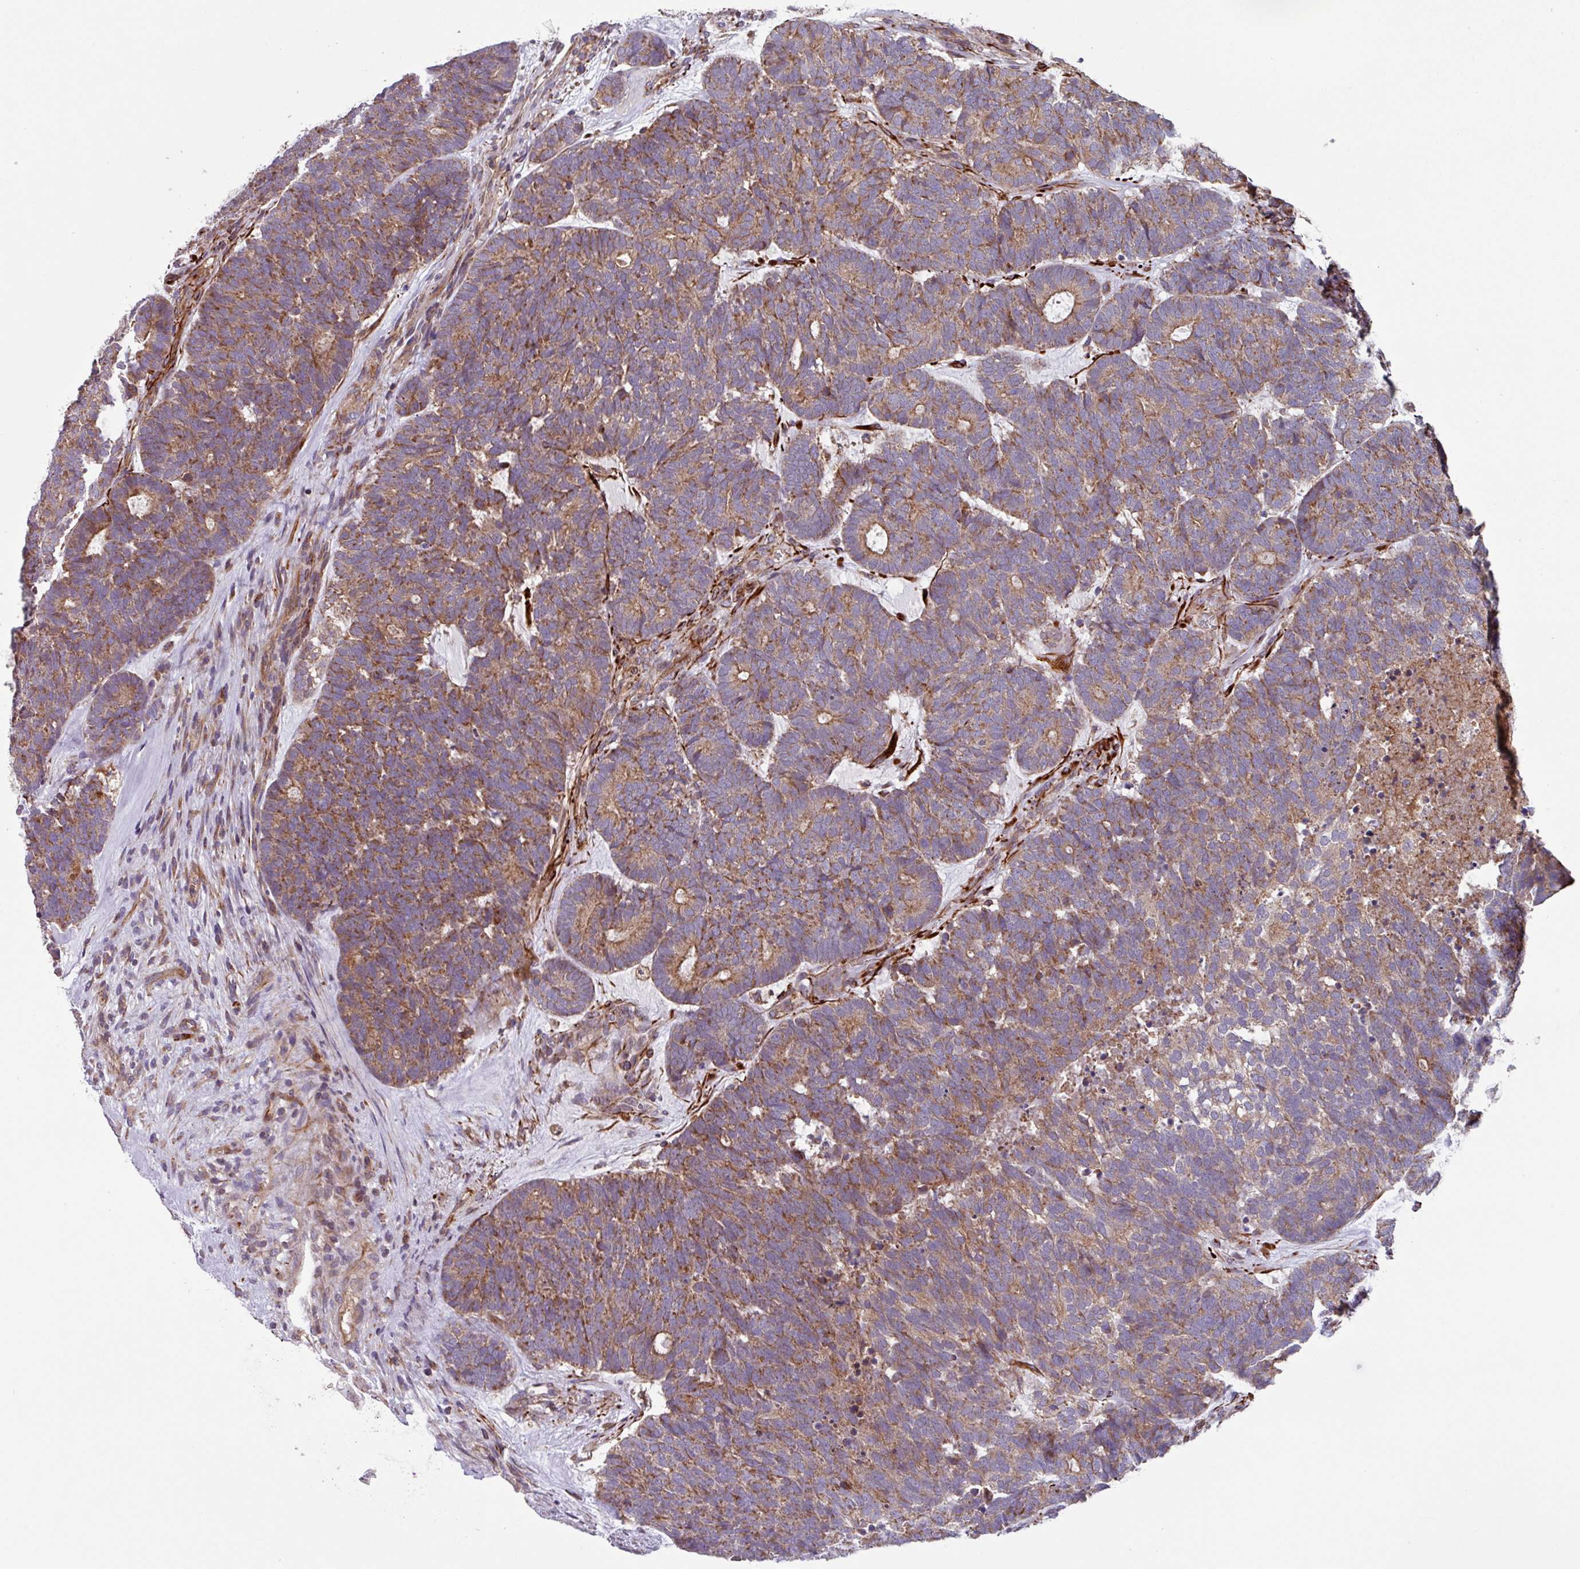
{"staining": {"intensity": "moderate", "quantity": ">75%", "location": "cytoplasmic/membranous"}, "tissue": "head and neck cancer", "cell_type": "Tumor cells", "image_type": "cancer", "snomed": [{"axis": "morphology", "description": "Adenocarcinoma, NOS"}, {"axis": "topography", "description": "Head-Neck"}], "caption": "Adenocarcinoma (head and neck) tissue demonstrates moderate cytoplasmic/membranous expression in approximately >75% of tumor cells, visualized by immunohistochemistry. Nuclei are stained in blue.", "gene": "PLEKHD1", "patient": {"sex": "female", "age": 81}}